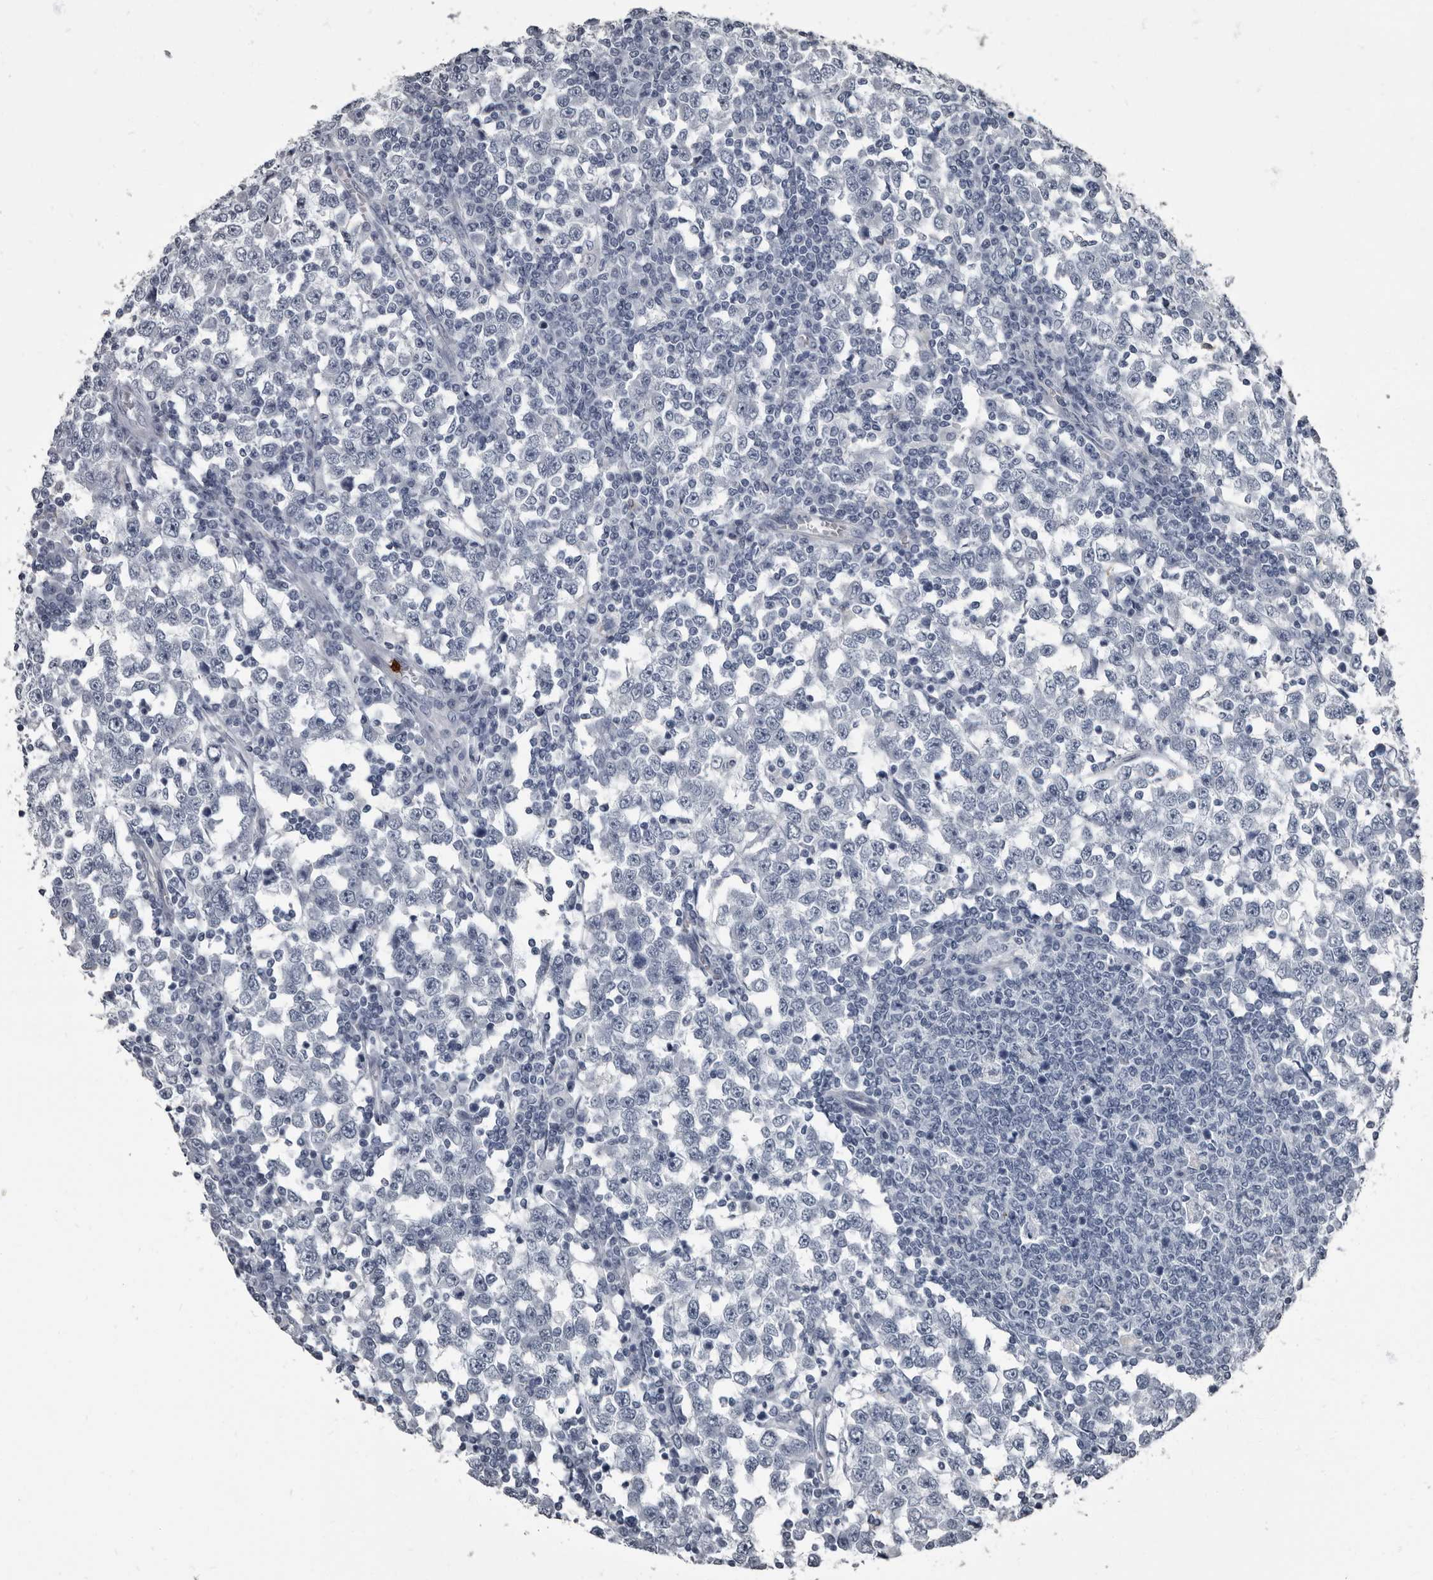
{"staining": {"intensity": "negative", "quantity": "none", "location": "none"}, "tissue": "testis cancer", "cell_type": "Tumor cells", "image_type": "cancer", "snomed": [{"axis": "morphology", "description": "Seminoma, NOS"}, {"axis": "topography", "description": "Testis"}], "caption": "Micrograph shows no protein staining in tumor cells of testis cancer tissue.", "gene": "TPD52L1", "patient": {"sex": "male", "age": 65}}